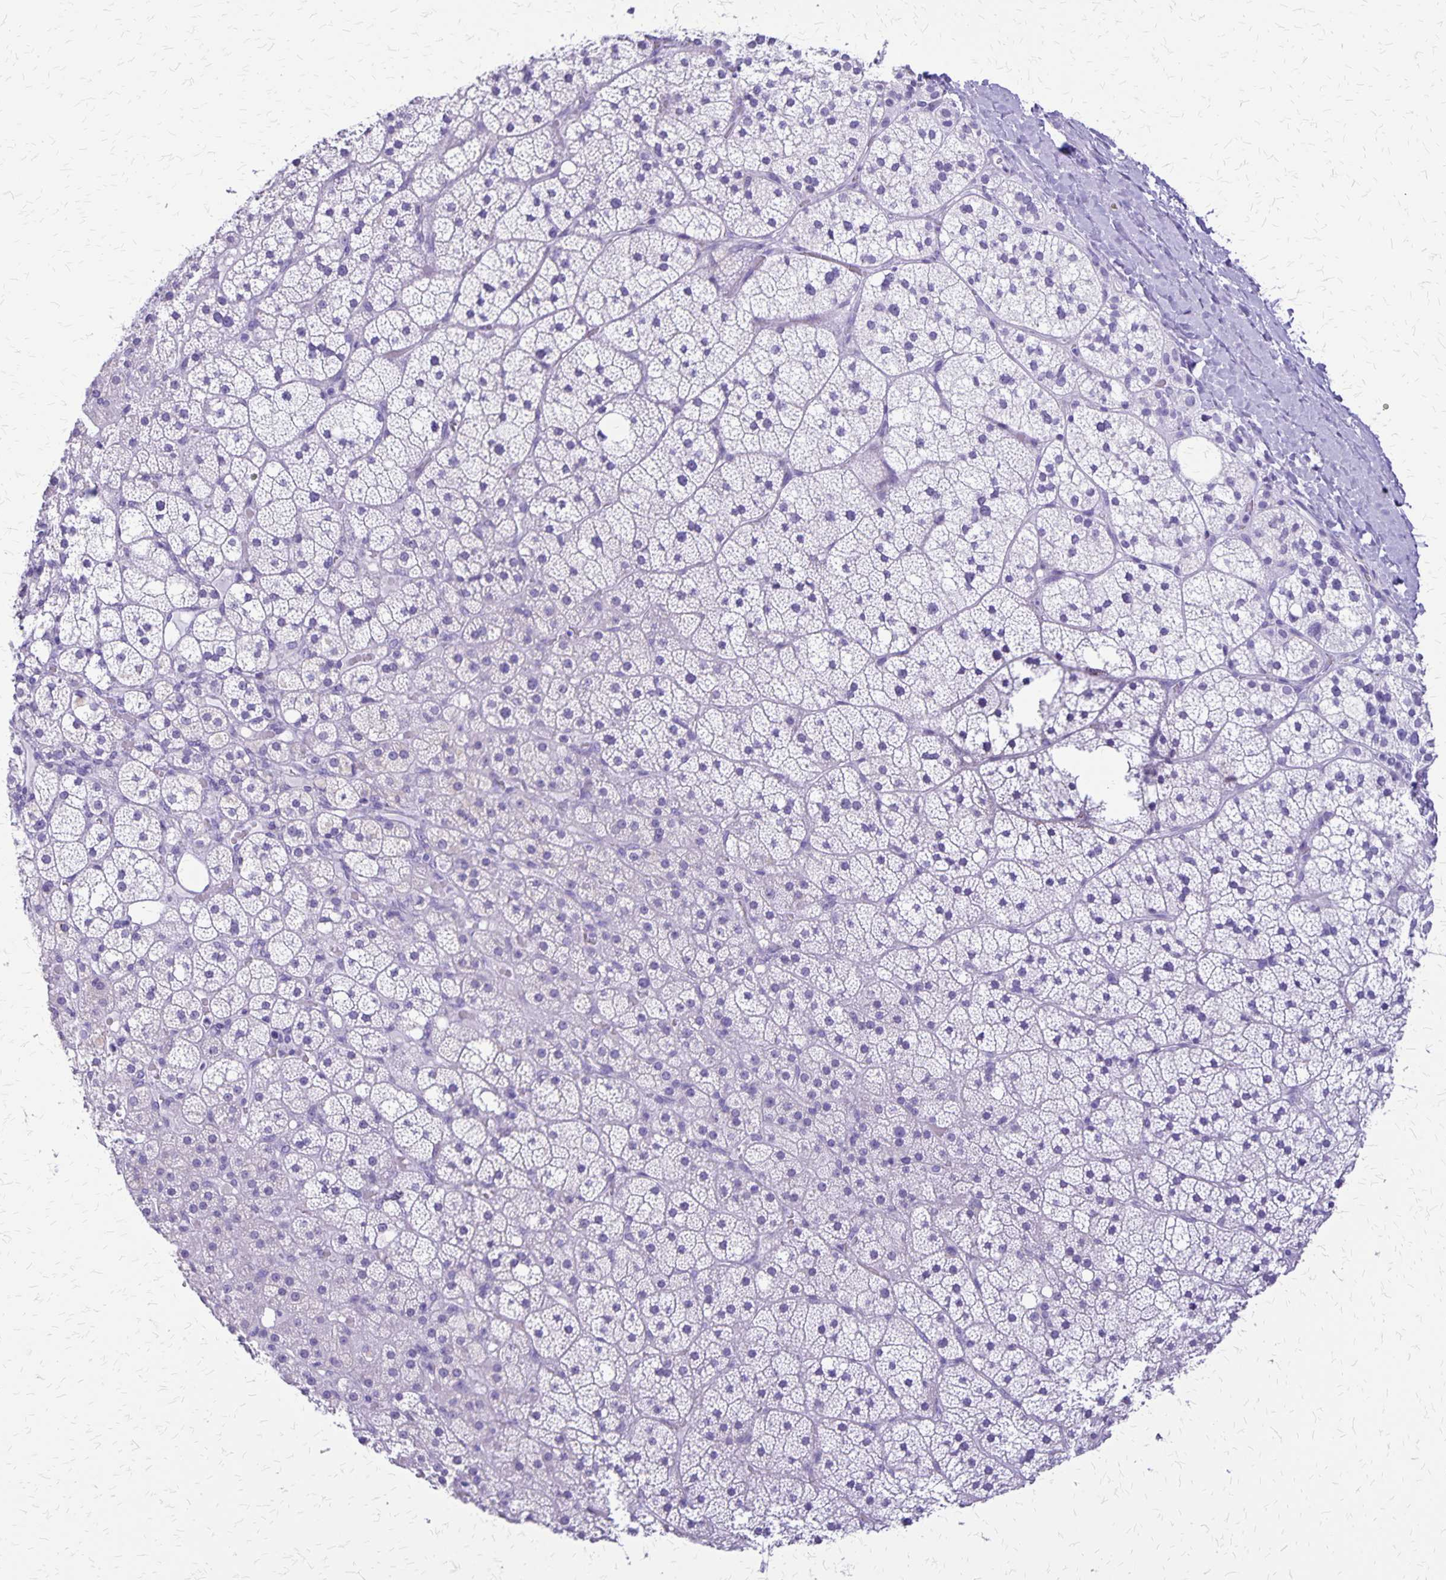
{"staining": {"intensity": "negative", "quantity": "none", "location": "none"}, "tissue": "adrenal gland", "cell_type": "Glandular cells", "image_type": "normal", "snomed": [{"axis": "morphology", "description": "Normal tissue, NOS"}, {"axis": "topography", "description": "Adrenal gland"}], "caption": "This micrograph is of benign adrenal gland stained with immunohistochemistry (IHC) to label a protein in brown with the nuclei are counter-stained blue. There is no positivity in glandular cells. Brightfield microscopy of immunohistochemistry (IHC) stained with DAB (brown) and hematoxylin (blue), captured at high magnification.", "gene": "SLC13A2", "patient": {"sex": "male", "age": 53}}